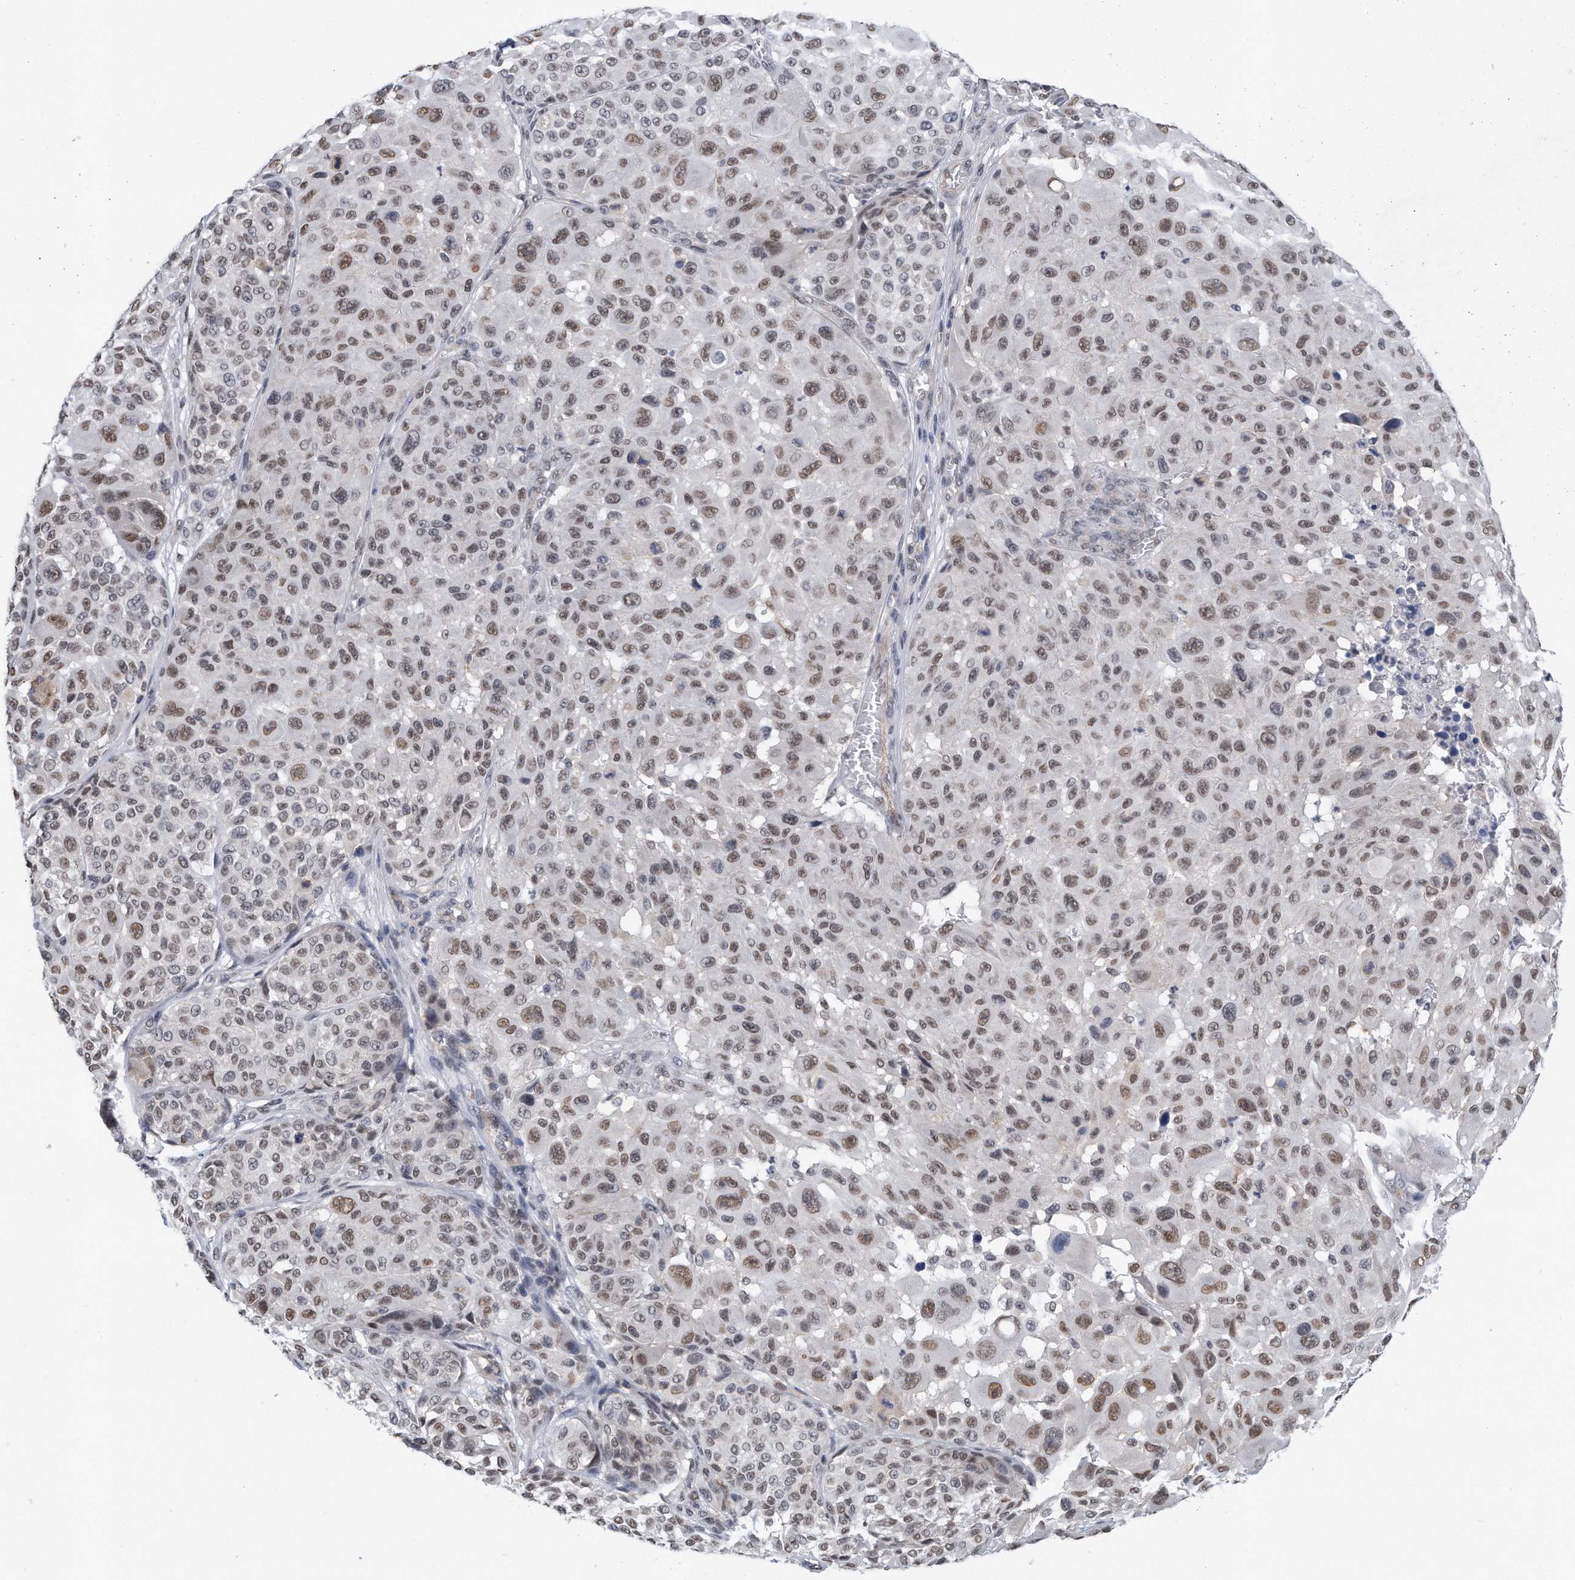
{"staining": {"intensity": "moderate", "quantity": "25%-75%", "location": "nuclear"}, "tissue": "melanoma", "cell_type": "Tumor cells", "image_type": "cancer", "snomed": [{"axis": "morphology", "description": "Malignant melanoma, NOS"}, {"axis": "topography", "description": "Skin"}], "caption": "About 25%-75% of tumor cells in malignant melanoma demonstrate moderate nuclear protein expression as visualized by brown immunohistochemical staining.", "gene": "TP53INP1", "patient": {"sex": "male", "age": 83}}